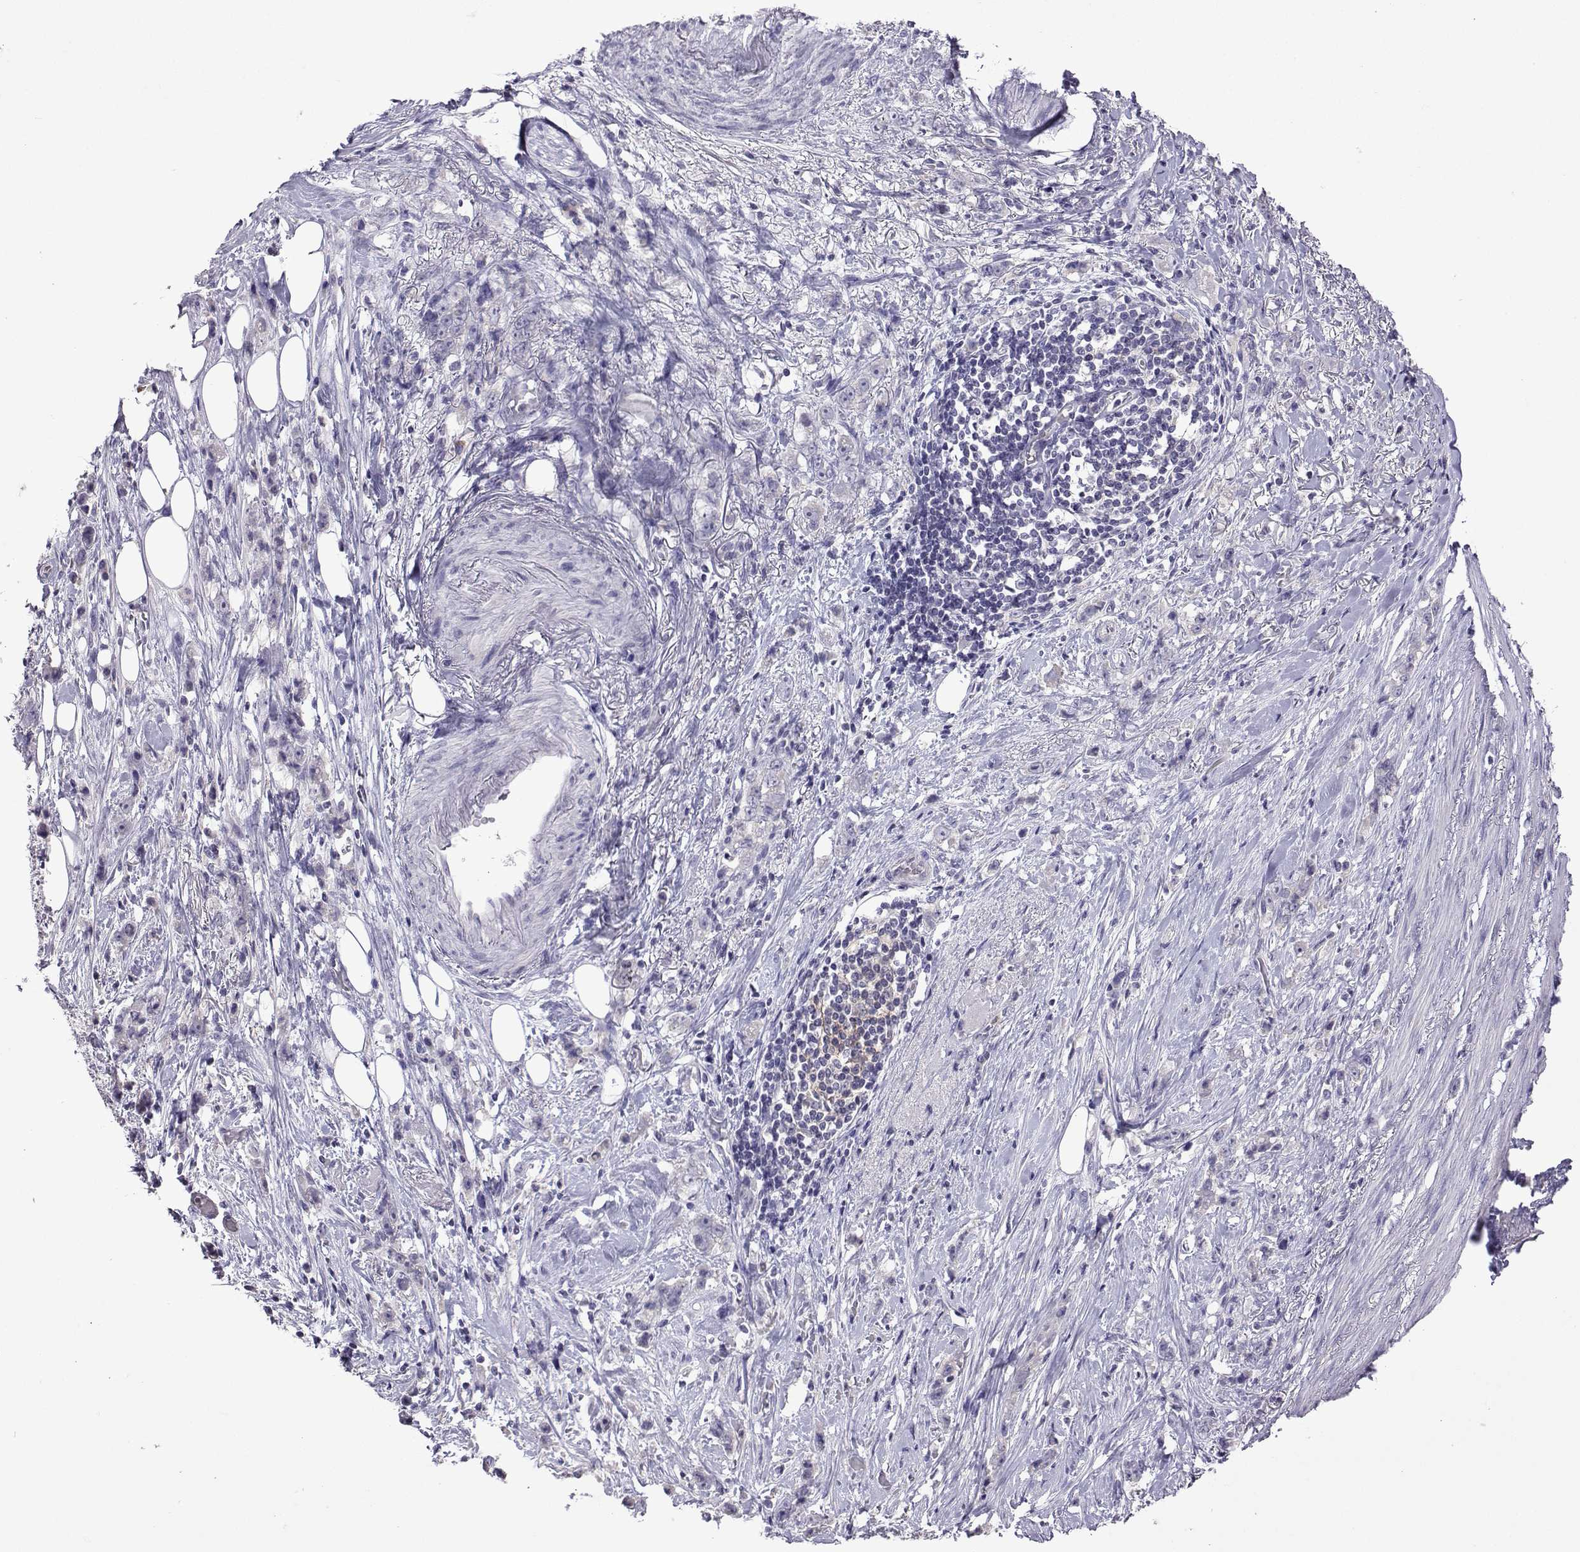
{"staining": {"intensity": "negative", "quantity": "none", "location": "none"}, "tissue": "stomach cancer", "cell_type": "Tumor cells", "image_type": "cancer", "snomed": [{"axis": "morphology", "description": "Adenocarcinoma, NOS"}, {"axis": "topography", "description": "Stomach, lower"}], "caption": "DAB immunohistochemical staining of human stomach cancer (adenocarcinoma) shows no significant staining in tumor cells. The staining was performed using DAB to visualize the protein expression in brown, while the nuclei were stained in blue with hematoxylin (Magnification: 20x).", "gene": "FCAMR", "patient": {"sex": "male", "age": 88}}